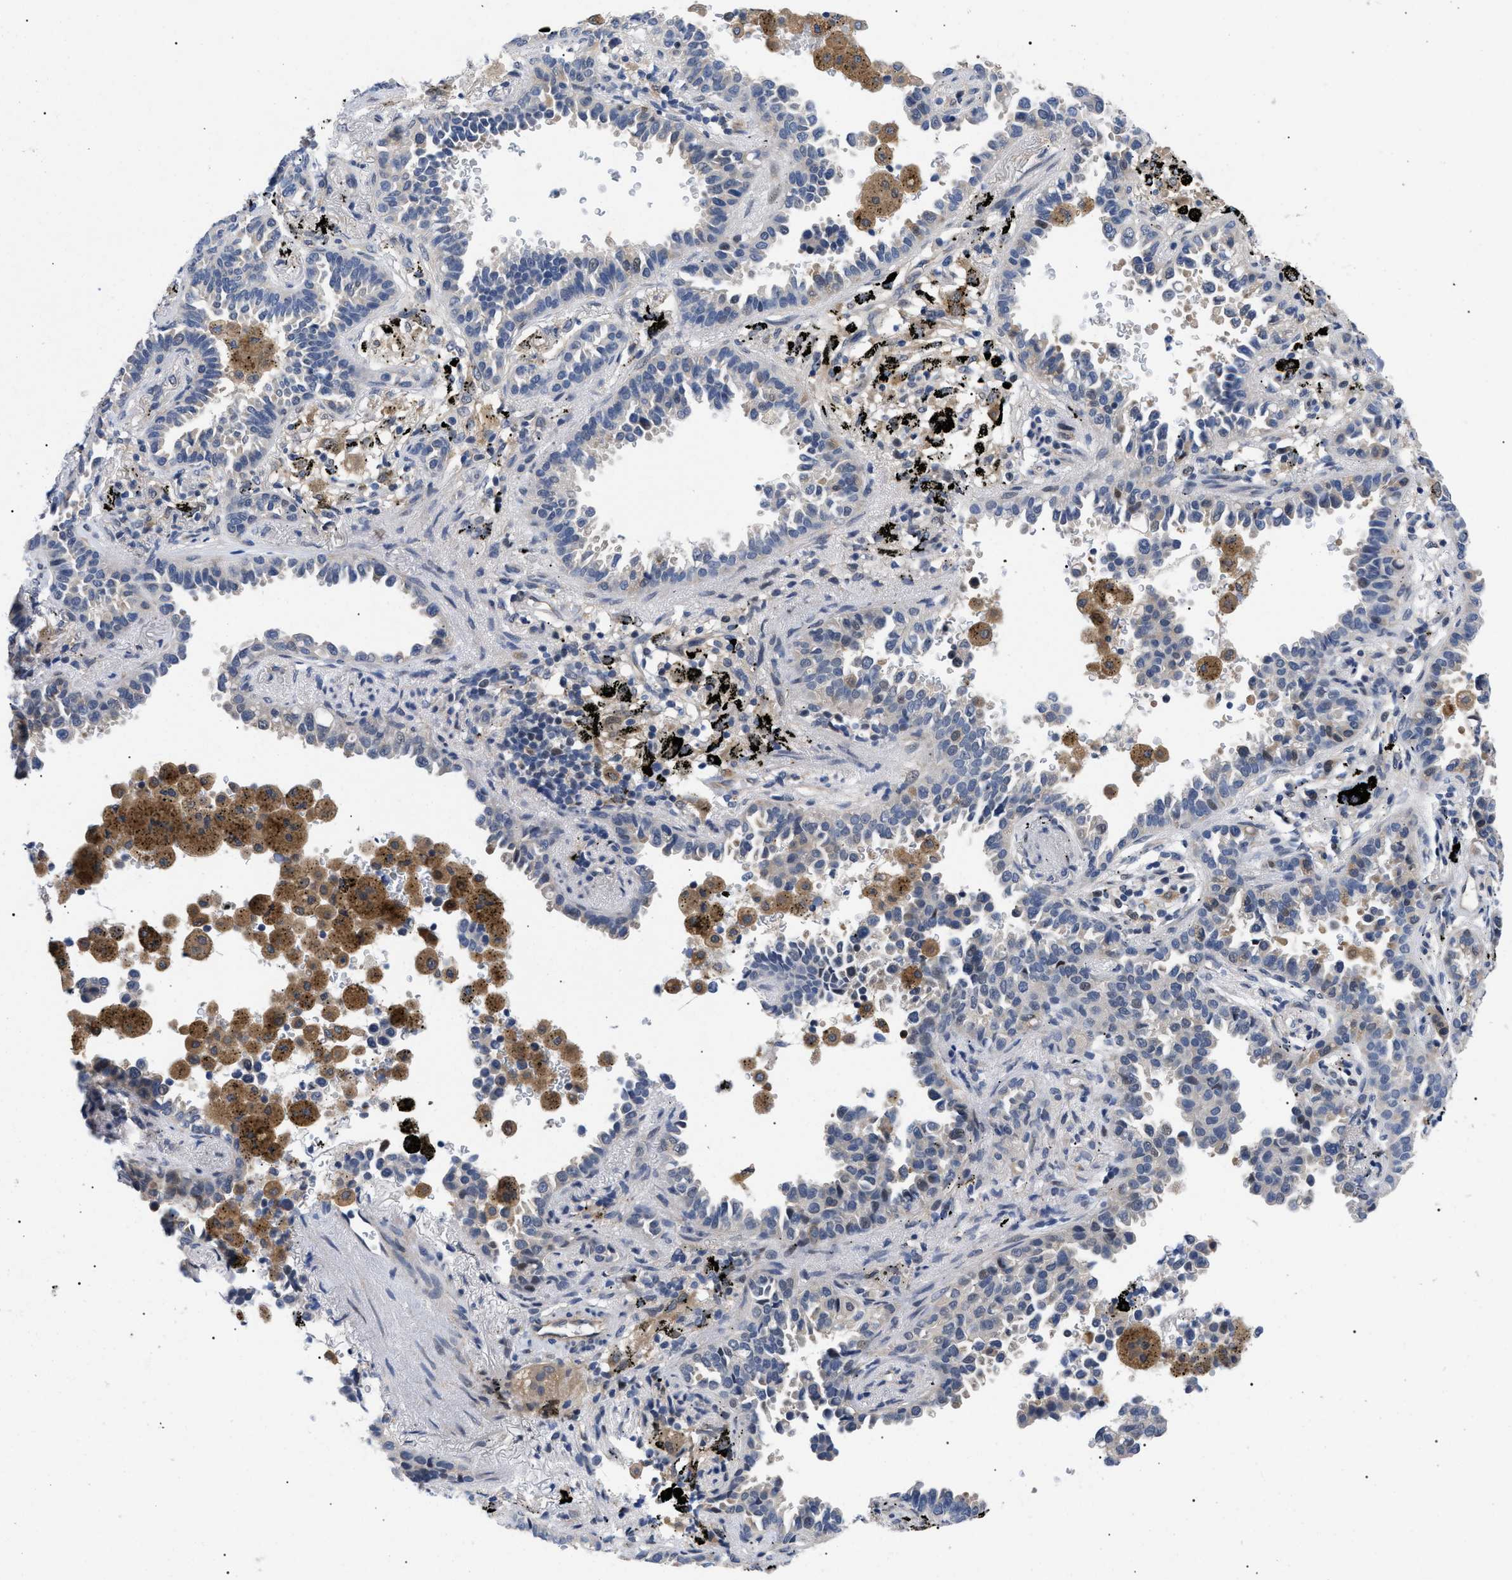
{"staining": {"intensity": "negative", "quantity": "none", "location": "none"}, "tissue": "lung cancer", "cell_type": "Tumor cells", "image_type": "cancer", "snomed": [{"axis": "morphology", "description": "Normal tissue, NOS"}, {"axis": "morphology", "description": "Adenocarcinoma, NOS"}, {"axis": "topography", "description": "Lung"}], "caption": "Tumor cells are negative for brown protein staining in lung cancer.", "gene": "GARRE1", "patient": {"sex": "male", "age": 59}}